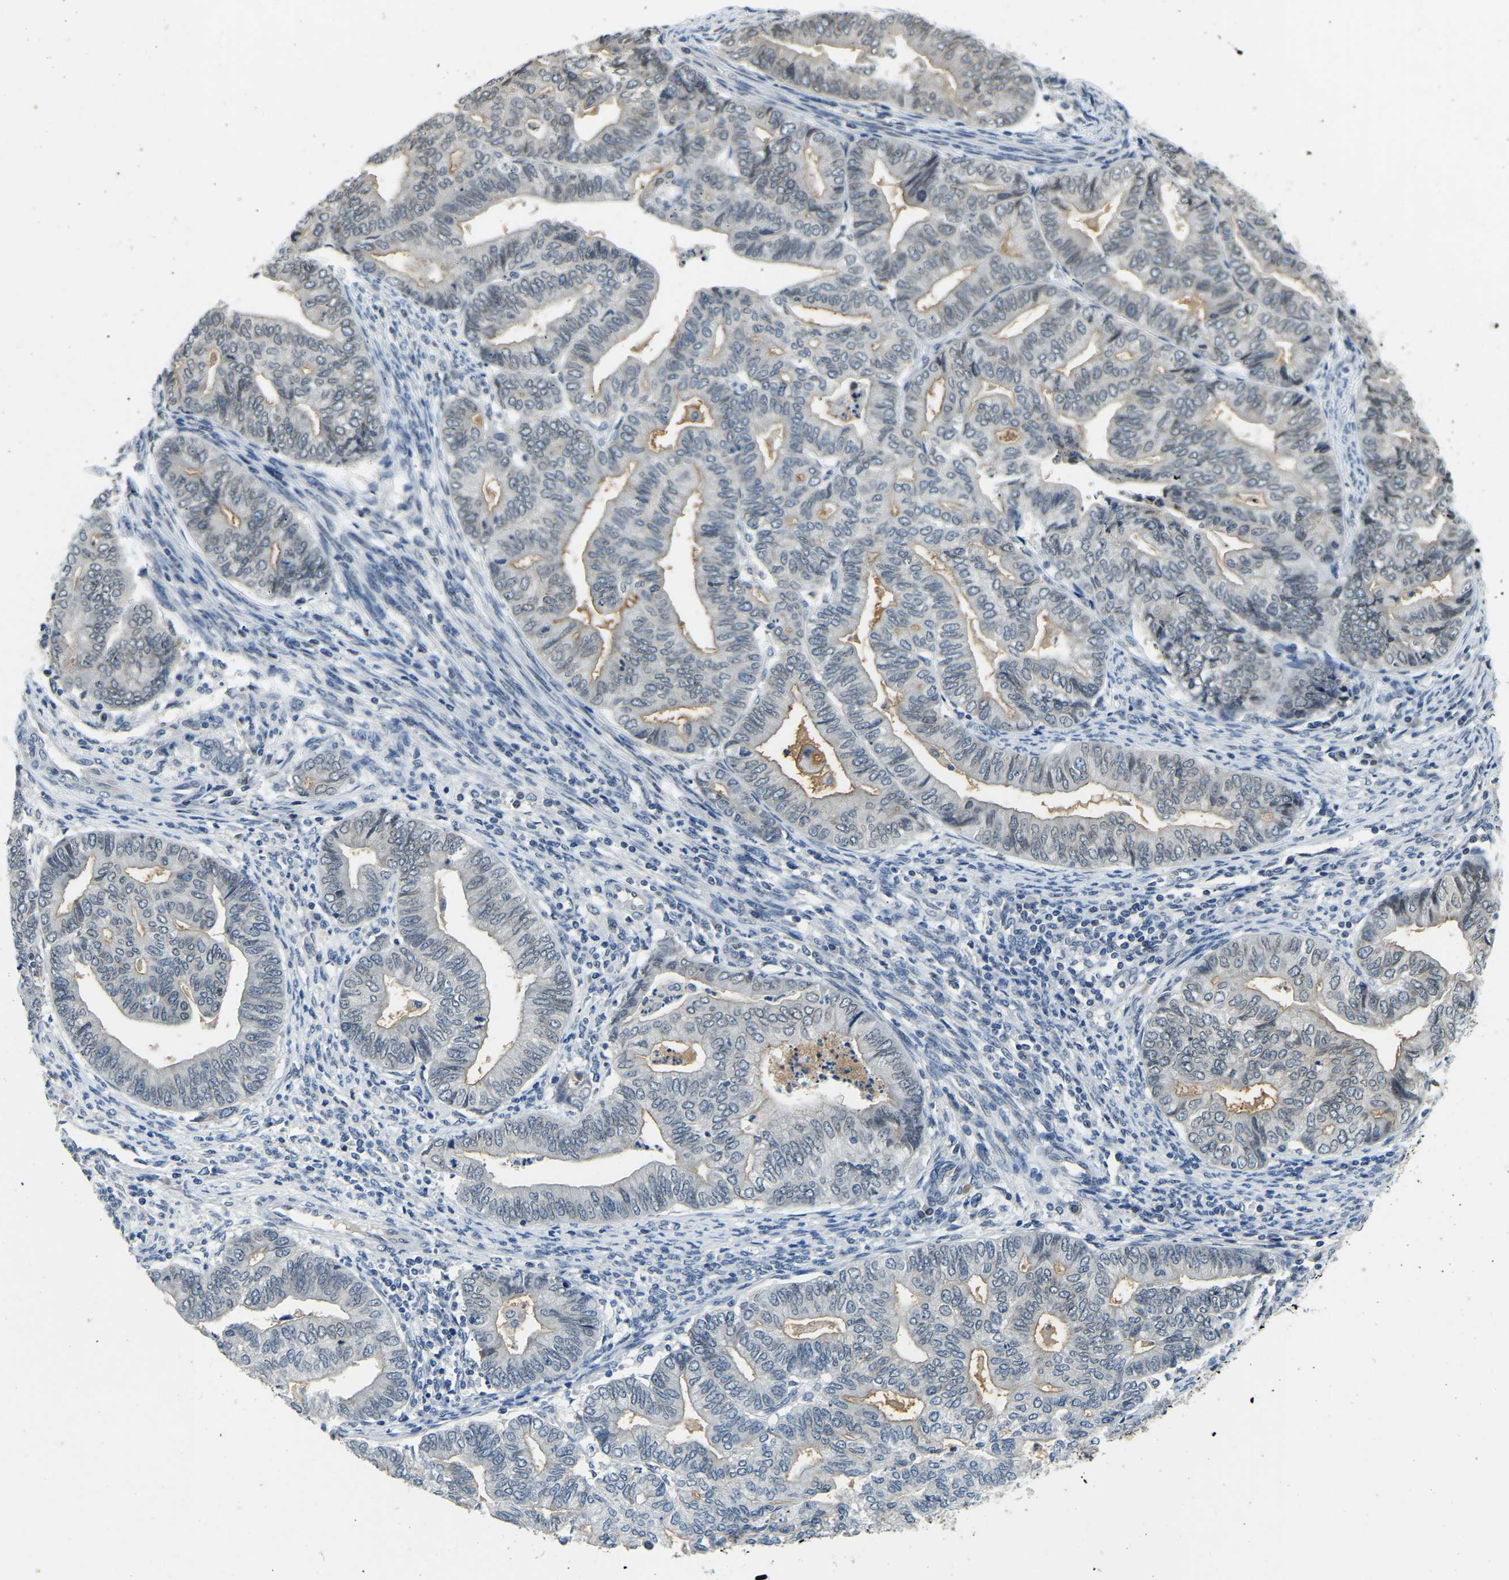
{"staining": {"intensity": "weak", "quantity": "25%-75%", "location": "cytoplasmic/membranous"}, "tissue": "endometrial cancer", "cell_type": "Tumor cells", "image_type": "cancer", "snomed": [{"axis": "morphology", "description": "Adenocarcinoma, NOS"}, {"axis": "topography", "description": "Endometrium"}], "caption": "This image demonstrates endometrial cancer stained with IHC to label a protein in brown. The cytoplasmic/membranous of tumor cells show weak positivity for the protein. Nuclei are counter-stained blue.", "gene": "RANBP2", "patient": {"sex": "female", "age": 79}}